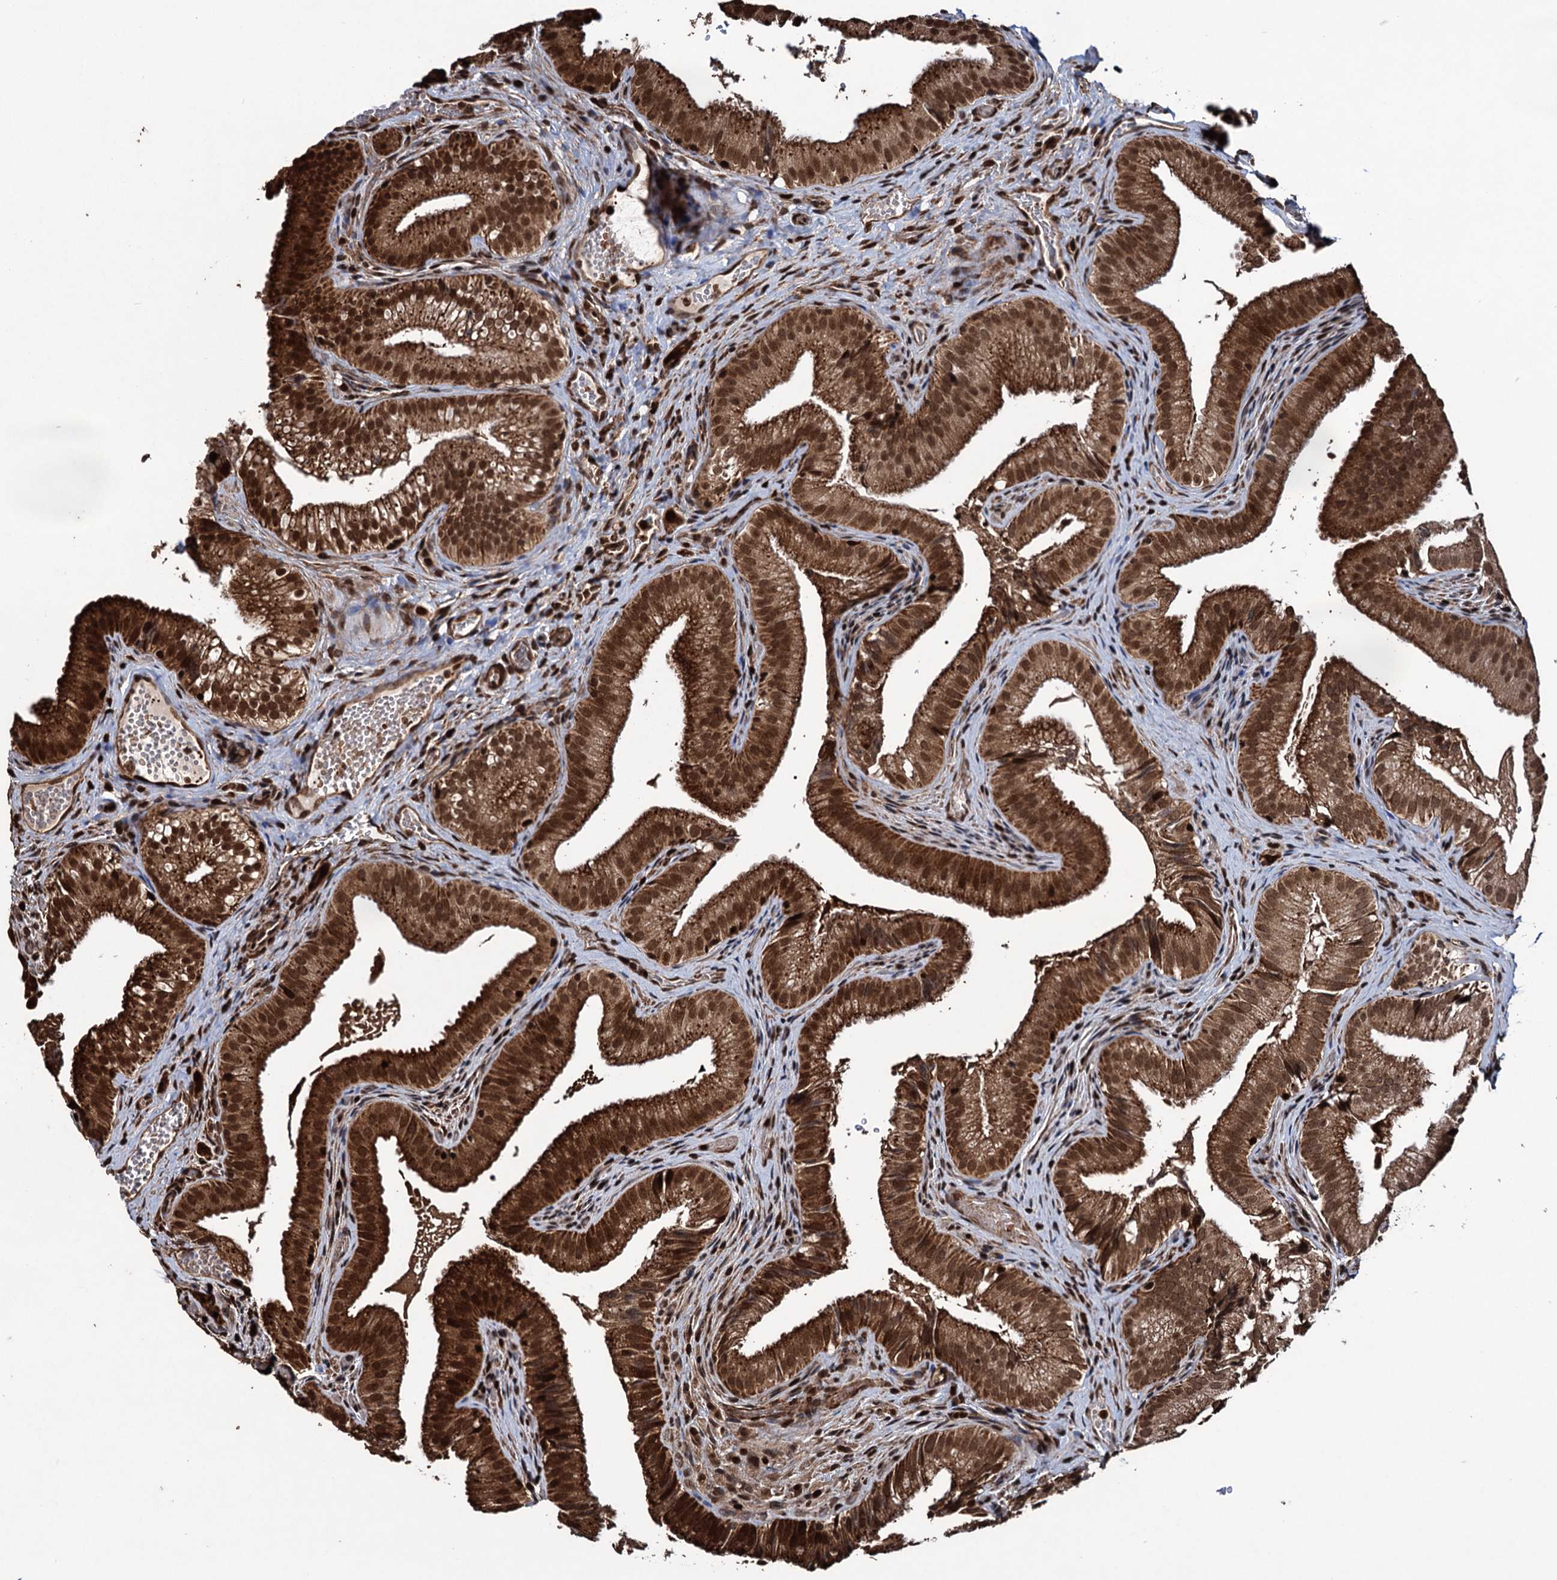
{"staining": {"intensity": "strong", "quantity": ">75%", "location": "cytoplasmic/membranous,nuclear"}, "tissue": "gallbladder", "cell_type": "Glandular cells", "image_type": "normal", "snomed": [{"axis": "morphology", "description": "Normal tissue, NOS"}, {"axis": "topography", "description": "Gallbladder"}], "caption": "The immunohistochemical stain shows strong cytoplasmic/membranous,nuclear staining in glandular cells of unremarkable gallbladder. Using DAB (brown) and hematoxylin (blue) stains, captured at high magnification using brightfield microscopy.", "gene": "EYA4", "patient": {"sex": "female", "age": 30}}